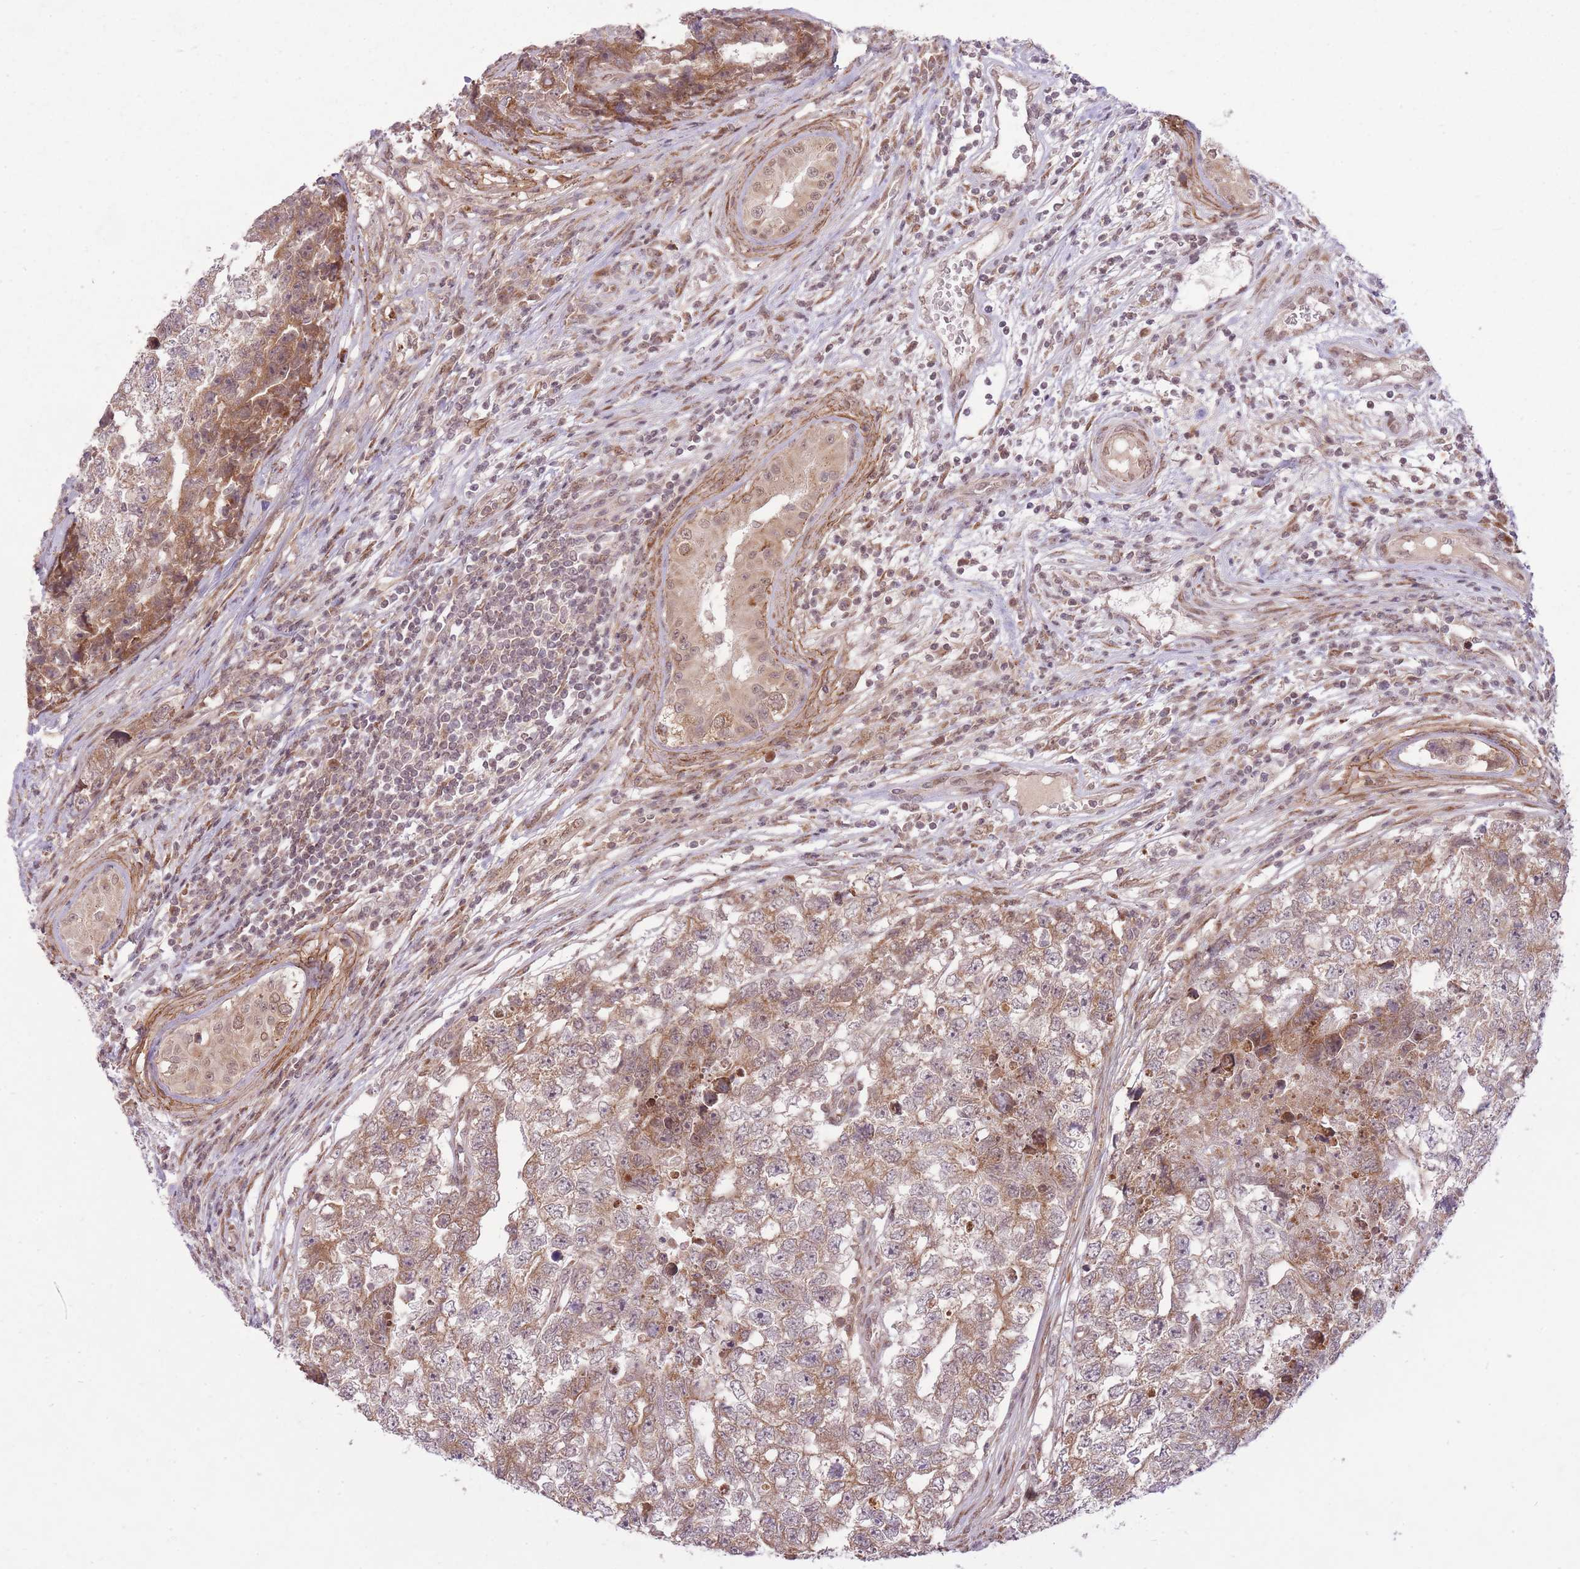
{"staining": {"intensity": "moderate", "quantity": ">75%", "location": "cytoplasmic/membranous"}, "tissue": "testis cancer", "cell_type": "Tumor cells", "image_type": "cancer", "snomed": [{"axis": "morphology", "description": "Carcinoma, Embryonal, NOS"}, {"axis": "topography", "description": "Testis"}], "caption": "Immunohistochemistry of human testis embryonal carcinoma exhibits medium levels of moderate cytoplasmic/membranous positivity in approximately >75% of tumor cells.", "gene": "ZNF391", "patient": {"sex": "male", "age": 22}}